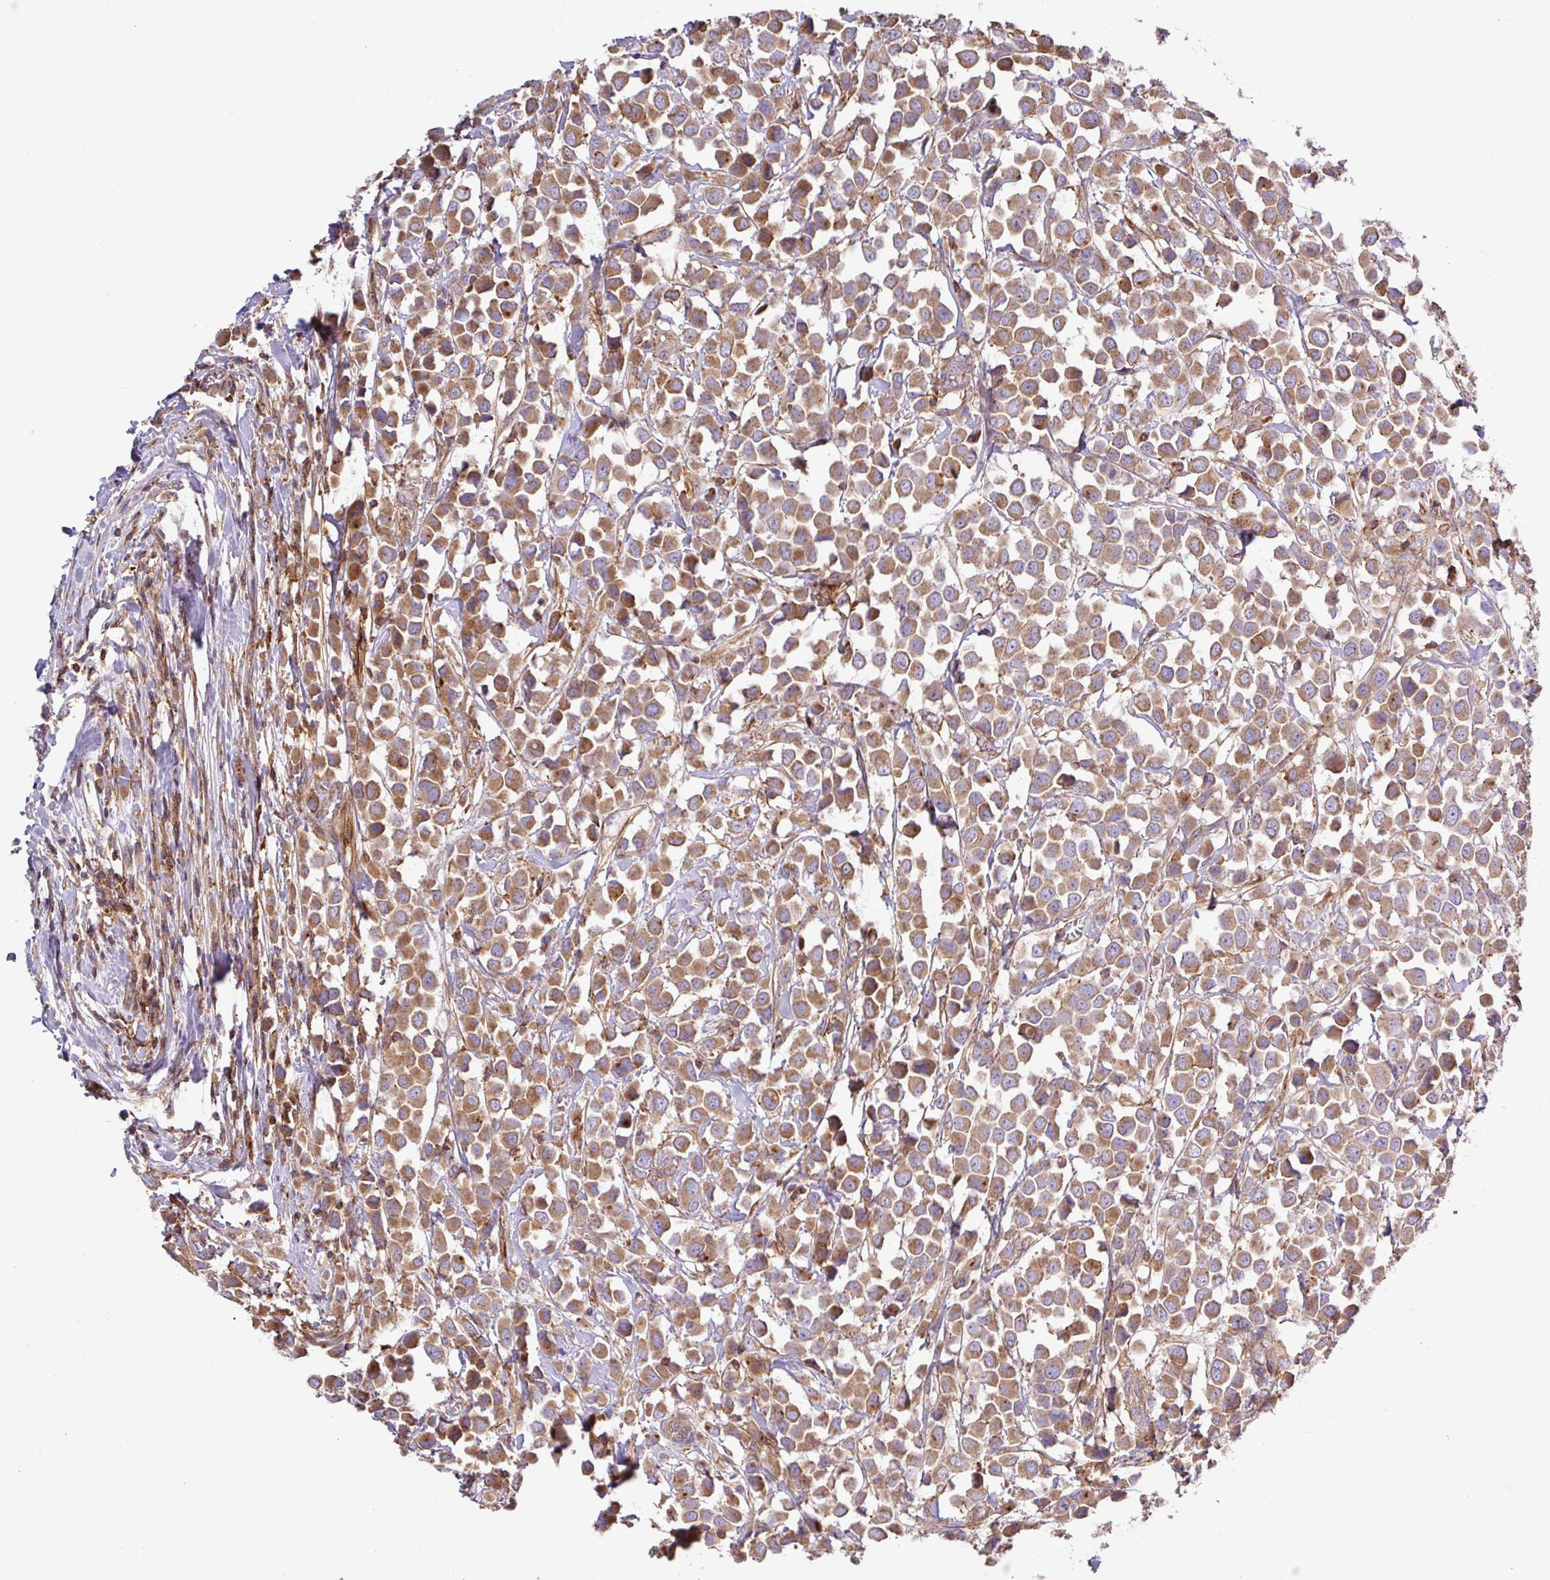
{"staining": {"intensity": "moderate", "quantity": ">75%", "location": "cytoplasmic/membranous"}, "tissue": "breast cancer", "cell_type": "Tumor cells", "image_type": "cancer", "snomed": [{"axis": "morphology", "description": "Duct carcinoma"}, {"axis": "topography", "description": "Breast"}], "caption": "This is an image of immunohistochemistry staining of breast cancer, which shows moderate positivity in the cytoplasmic/membranous of tumor cells.", "gene": "RIC1", "patient": {"sex": "female", "age": 61}}